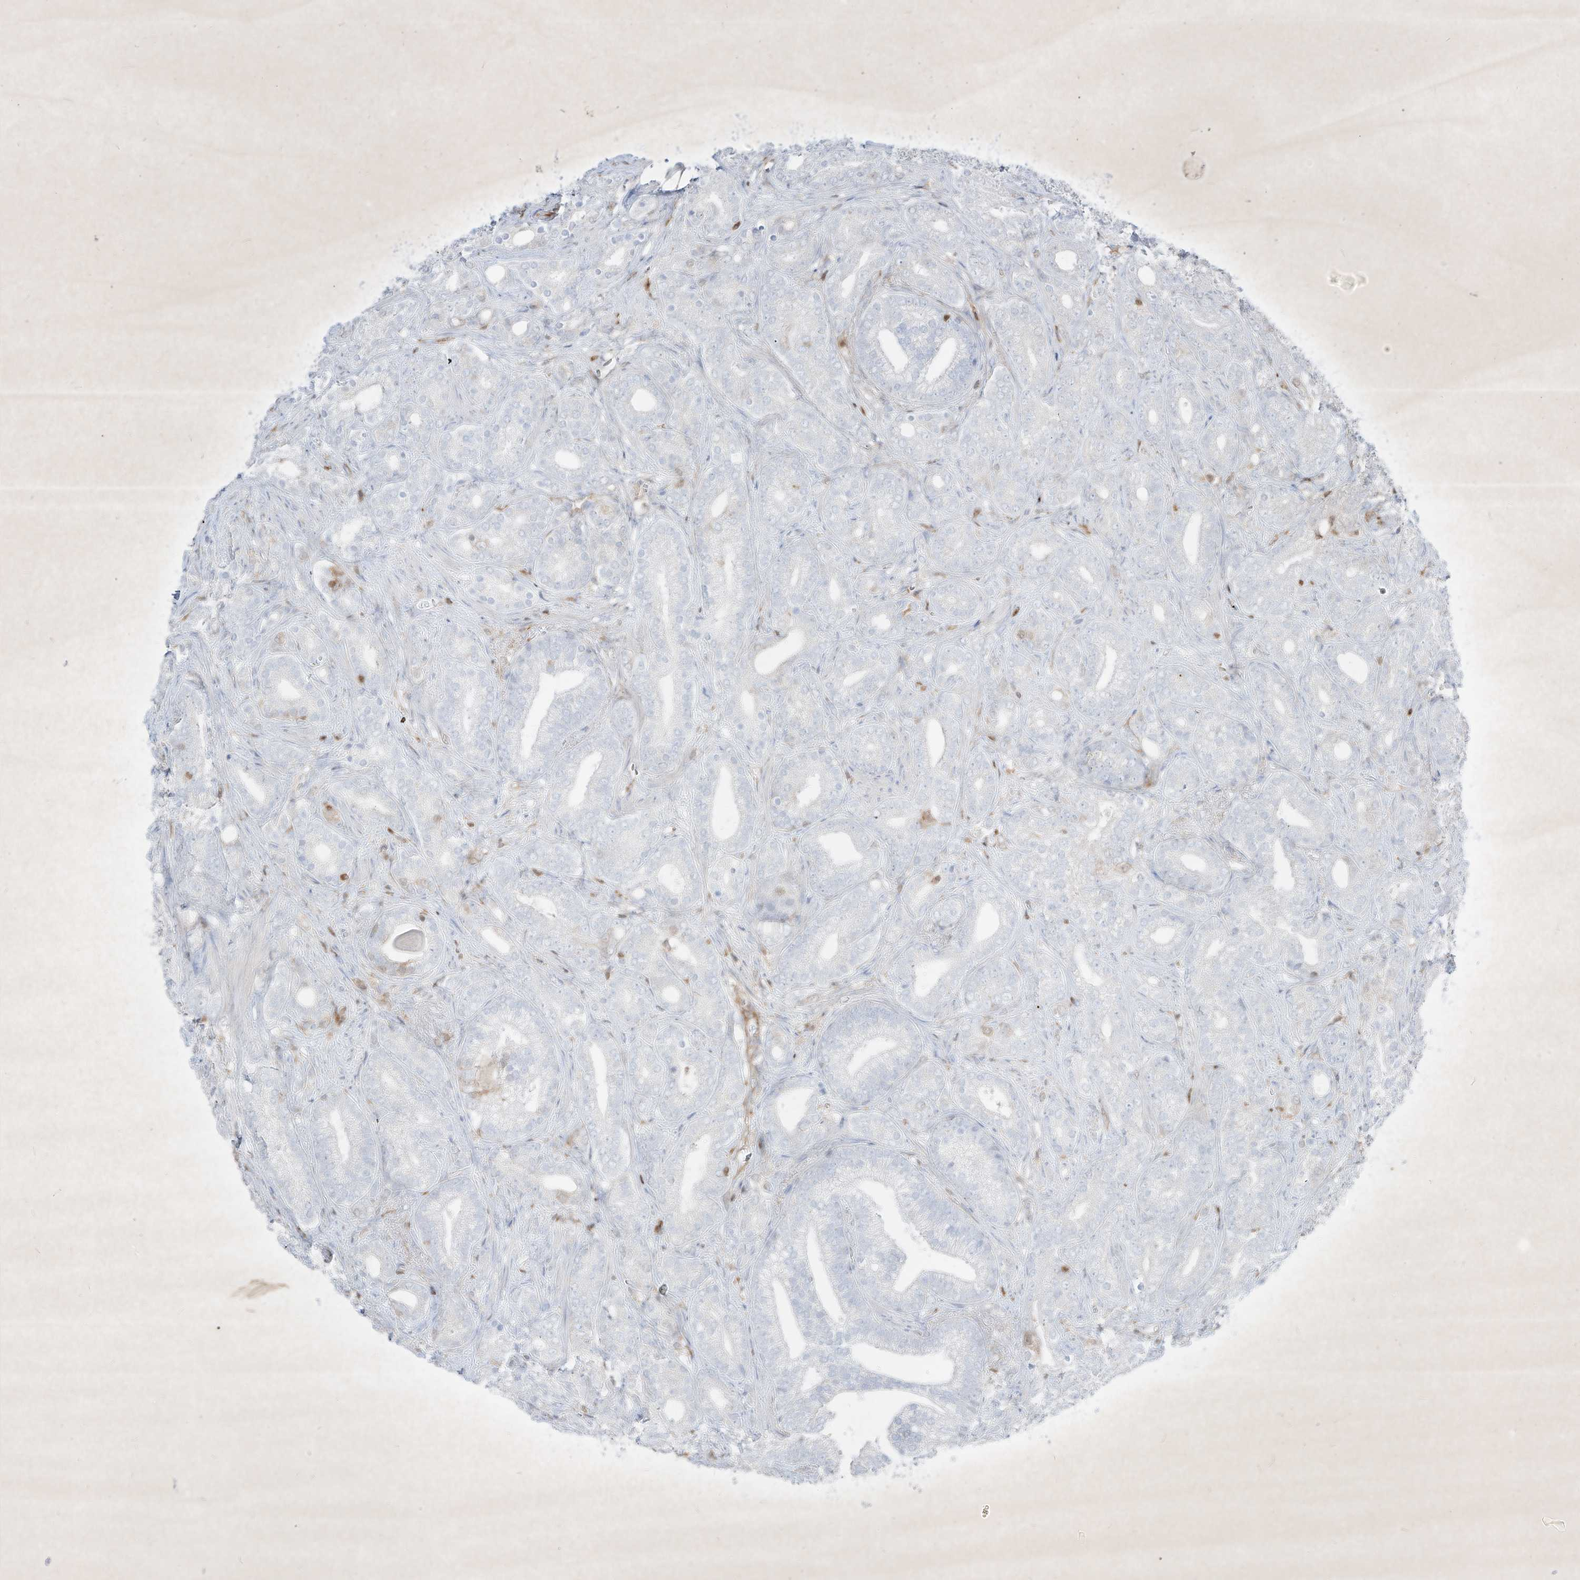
{"staining": {"intensity": "negative", "quantity": "none", "location": "none"}, "tissue": "prostate cancer", "cell_type": "Tumor cells", "image_type": "cancer", "snomed": [{"axis": "morphology", "description": "Adenocarcinoma, High grade"}, {"axis": "topography", "description": "Prostate and seminal vesicle, NOS"}], "caption": "This is an immunohistochemistry image of prostate cancer (high-grade adenocarcinoma). There is no expression in tumor cells.", "gene": "PSMB10", "patient": {"sex": "male", "age": 67}}